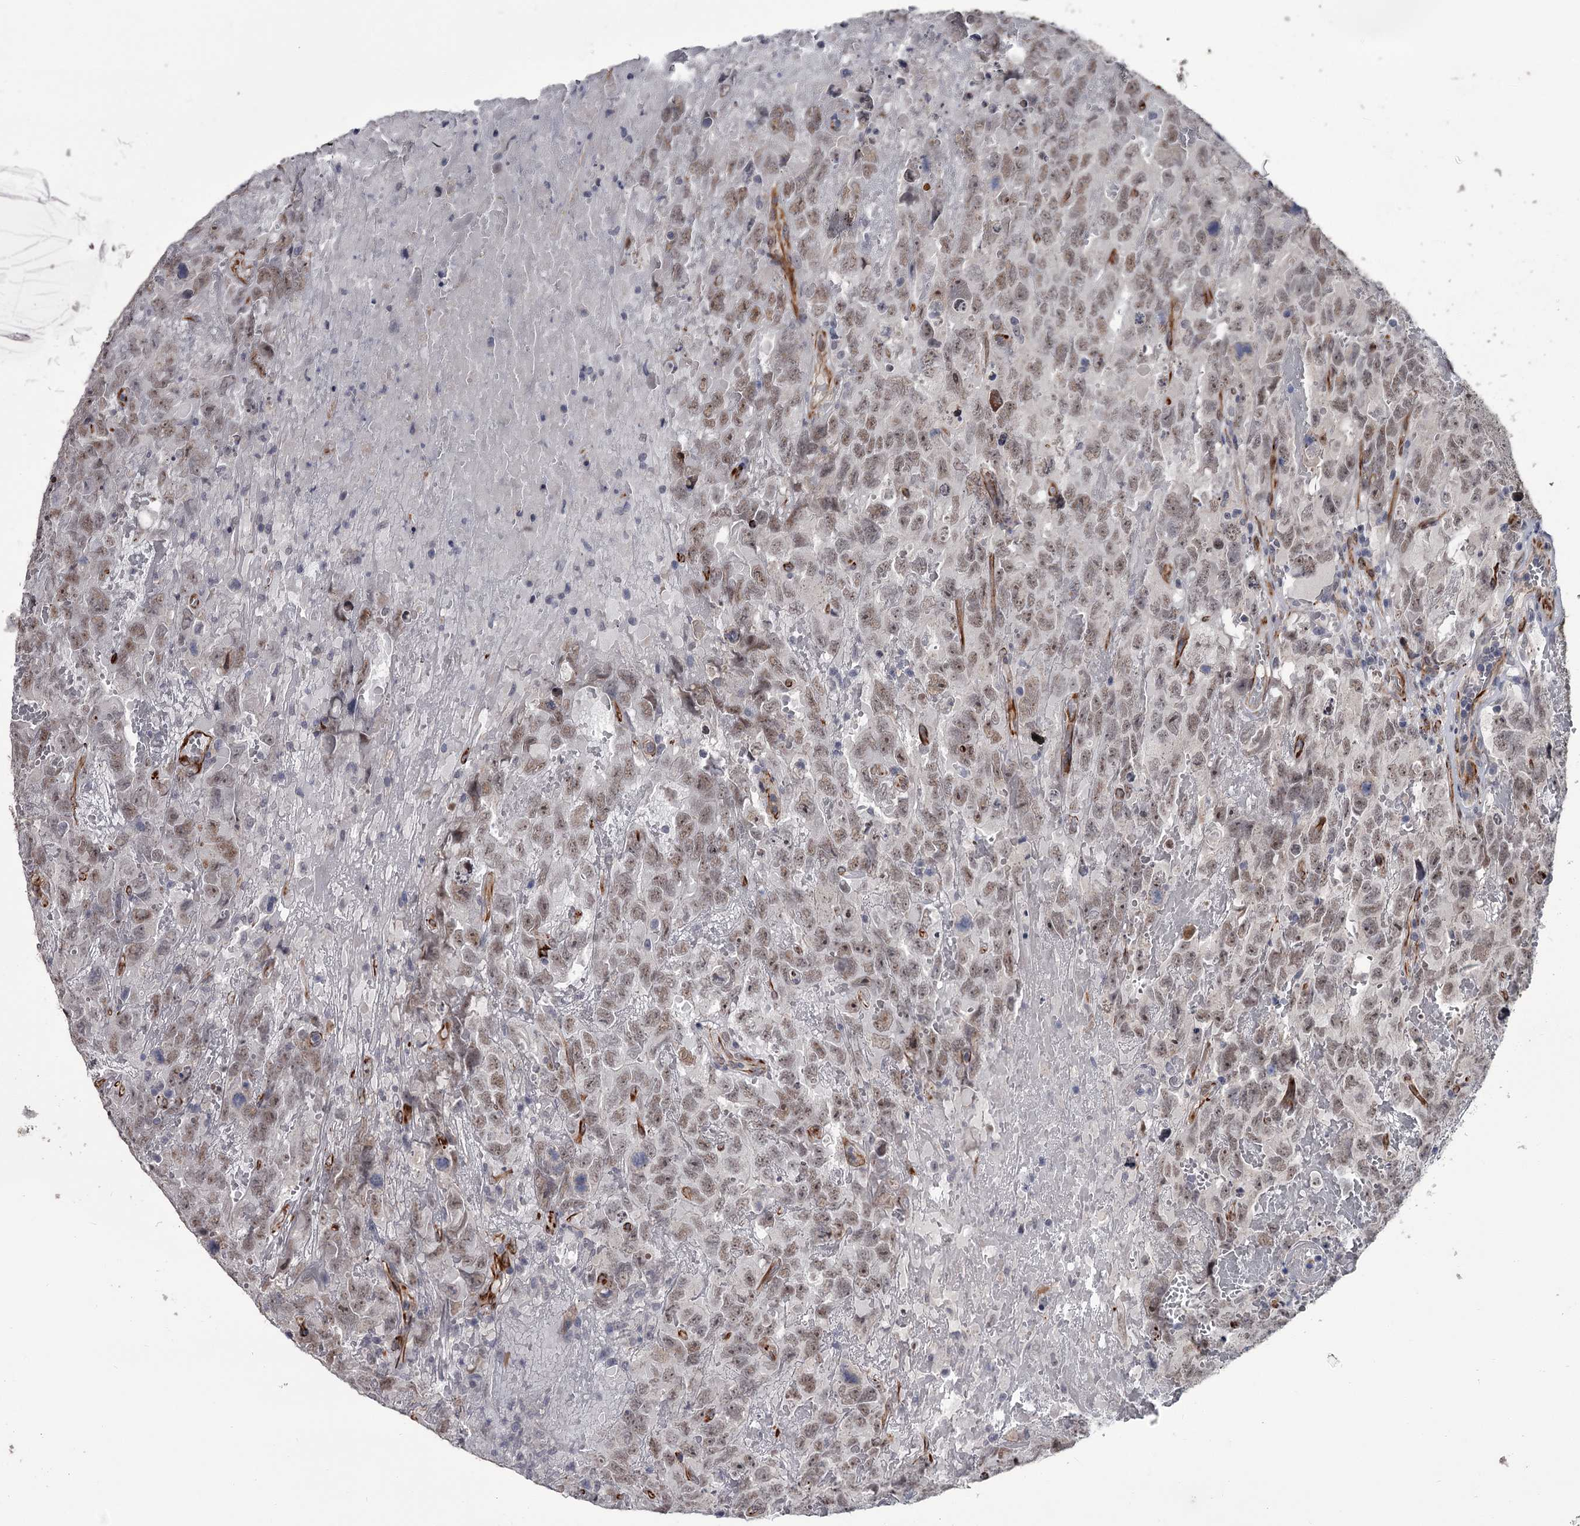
{"staining": {"intensity": "weak", "quantity": ">75%", "location": "nuclear"}, "tissue": "testis cancer", "cell_type": "Tumor cells", "image_type": "cancer", "snomed": [{"axis": "morphology", "description": "Carcinoma, Embryonal, NOS"}, {"axis": "topography", "description": "Testis"}], "caption": "Immunohistochemical staining of human testis cancer (embryonal carcinoma) shows low levels of weak nuclear protein expression in about >75% of tumor cells. Nuclei are stained in blue.", "gene": "PRPF40B", "patient": {"sex": "male", "age": 45}}